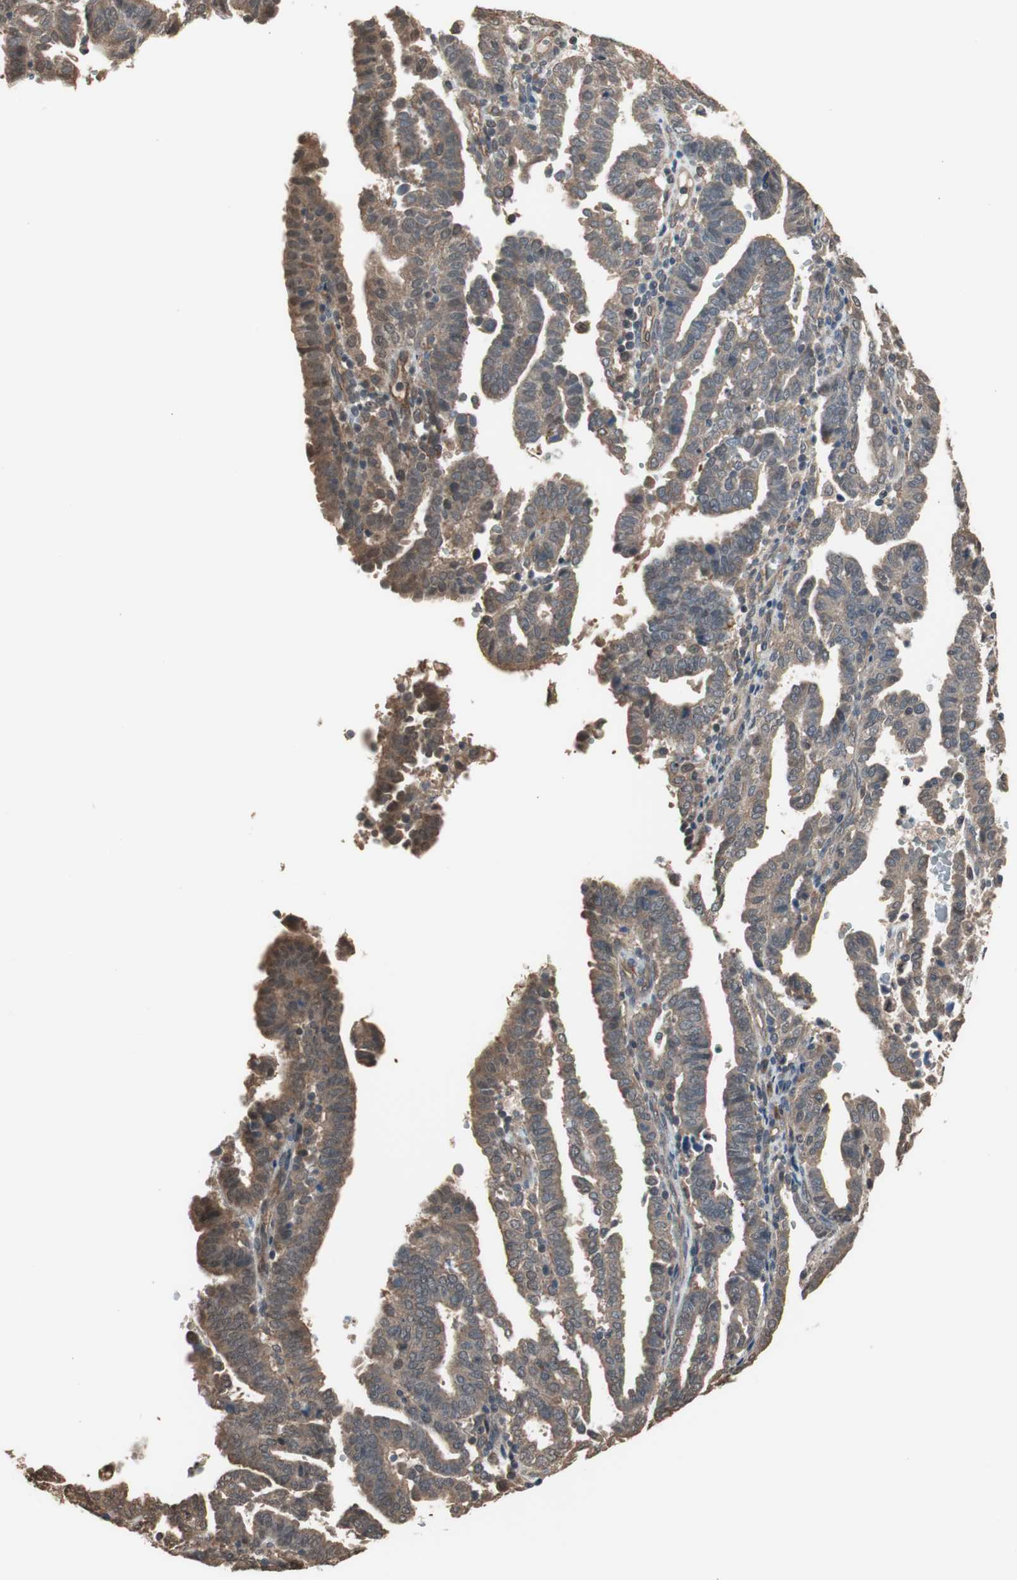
{"staining": {"intensity": "moderate", "quantity": ">75%", "location": "cytoplasmic/membranous"}, "tissue": "endometrial cancer", "cell_type": "Tumor cells", "image_type": "cancer", "snomed": [{"axis": "morphology", "description": "Adenocarcinoma, NOS"}, {"axis": "topography", "description": "Uterus"}], "caption": "Endometrial adenocarcinoma tissue displays moderate cytoplasmic/membranous expression in about >75% of tumor cells, visualized by immunohistochemistry. The staining was performed using DAB (3,3'-diaminobenzidine), with brown indicating positive protein expression. Nuclei are stained blue with hematoxylin.", "gene": "PNPLA7", "patient": {"sex": "female", "age": 83}}